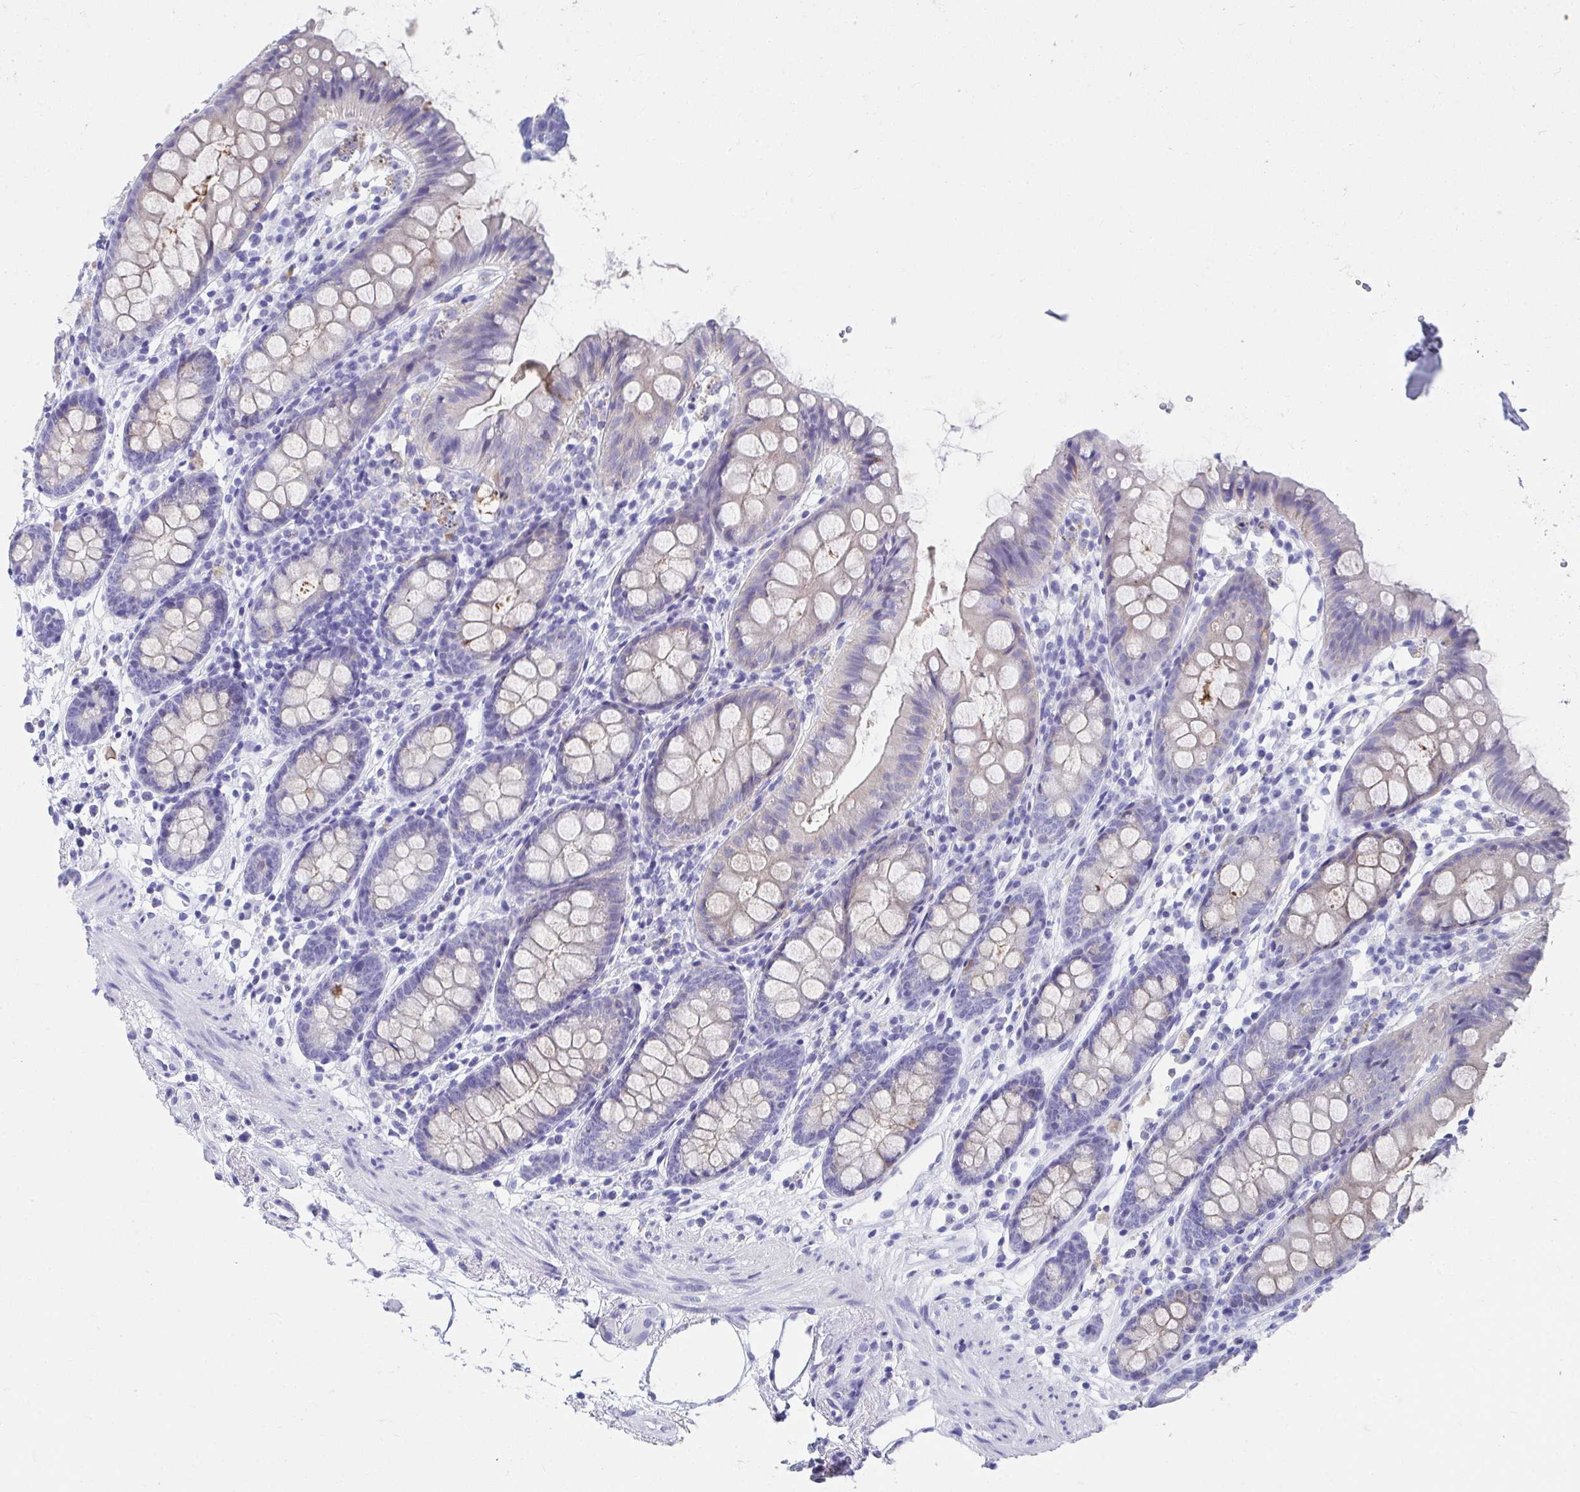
{"staining": {"intensity": "negative", "quantity": "none", "location": "none"}, "tissue": "colon", "cell_type": "Endothelial cells", "image_type": "normal", "snomed": [{"axis": "morphology", "description": "Normal tissue, NOS"}, {"axis": "topography", "description": "Colon"}], "caption": "Micrograph shows no significant protein staining in endothelial cells of benign colon. (DAB (3,3'-diaminobenzidine) IHC with hematoxylin counter stain).", "gene": "HGD", "patient": {"sex": "female", "age": 84}}